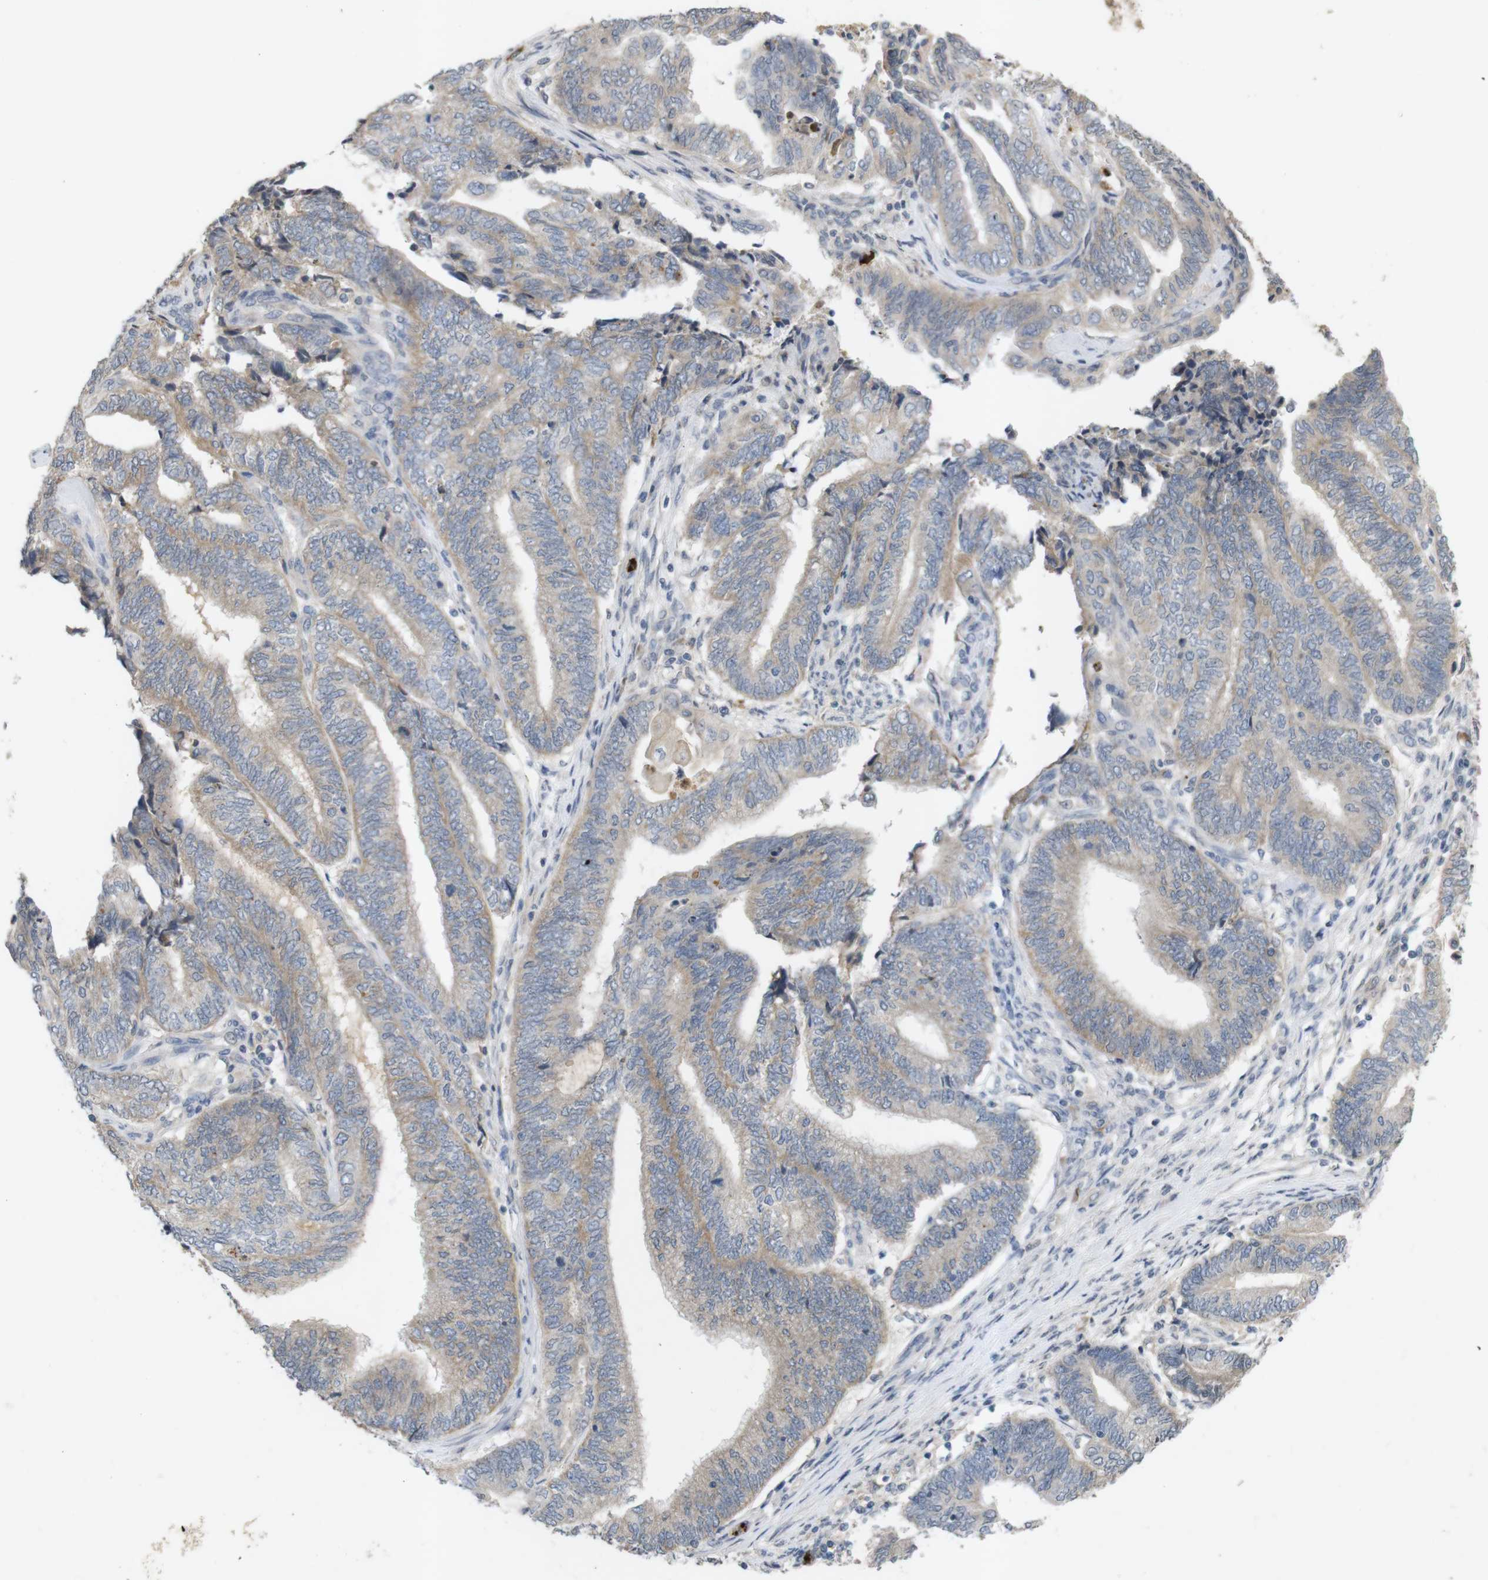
{"staining": {"intensity": "weak", "quantity": ">75%", "location": "cytoplasmic/membranous"}, "tissue": "endometrial cancer", "cell_type": "Tumor cells", "image_type": "cancer", "snomed": [{"axis": "morphology", "description": "Adenocarcinoma, NOS"}, {"axis": "topography", "description": "Uterus"}, {"axis": "topography", "description": "Endometrium"}], "caption": "High-power microscopy captured an immunohistochemistry histopathology image of endometrial cancer, revealing weak cytoplasmic/membranous expression in about >75% of tumor cells.", "gene": "TSPAN14", "patient": {"sex": "female", "age": 70}}